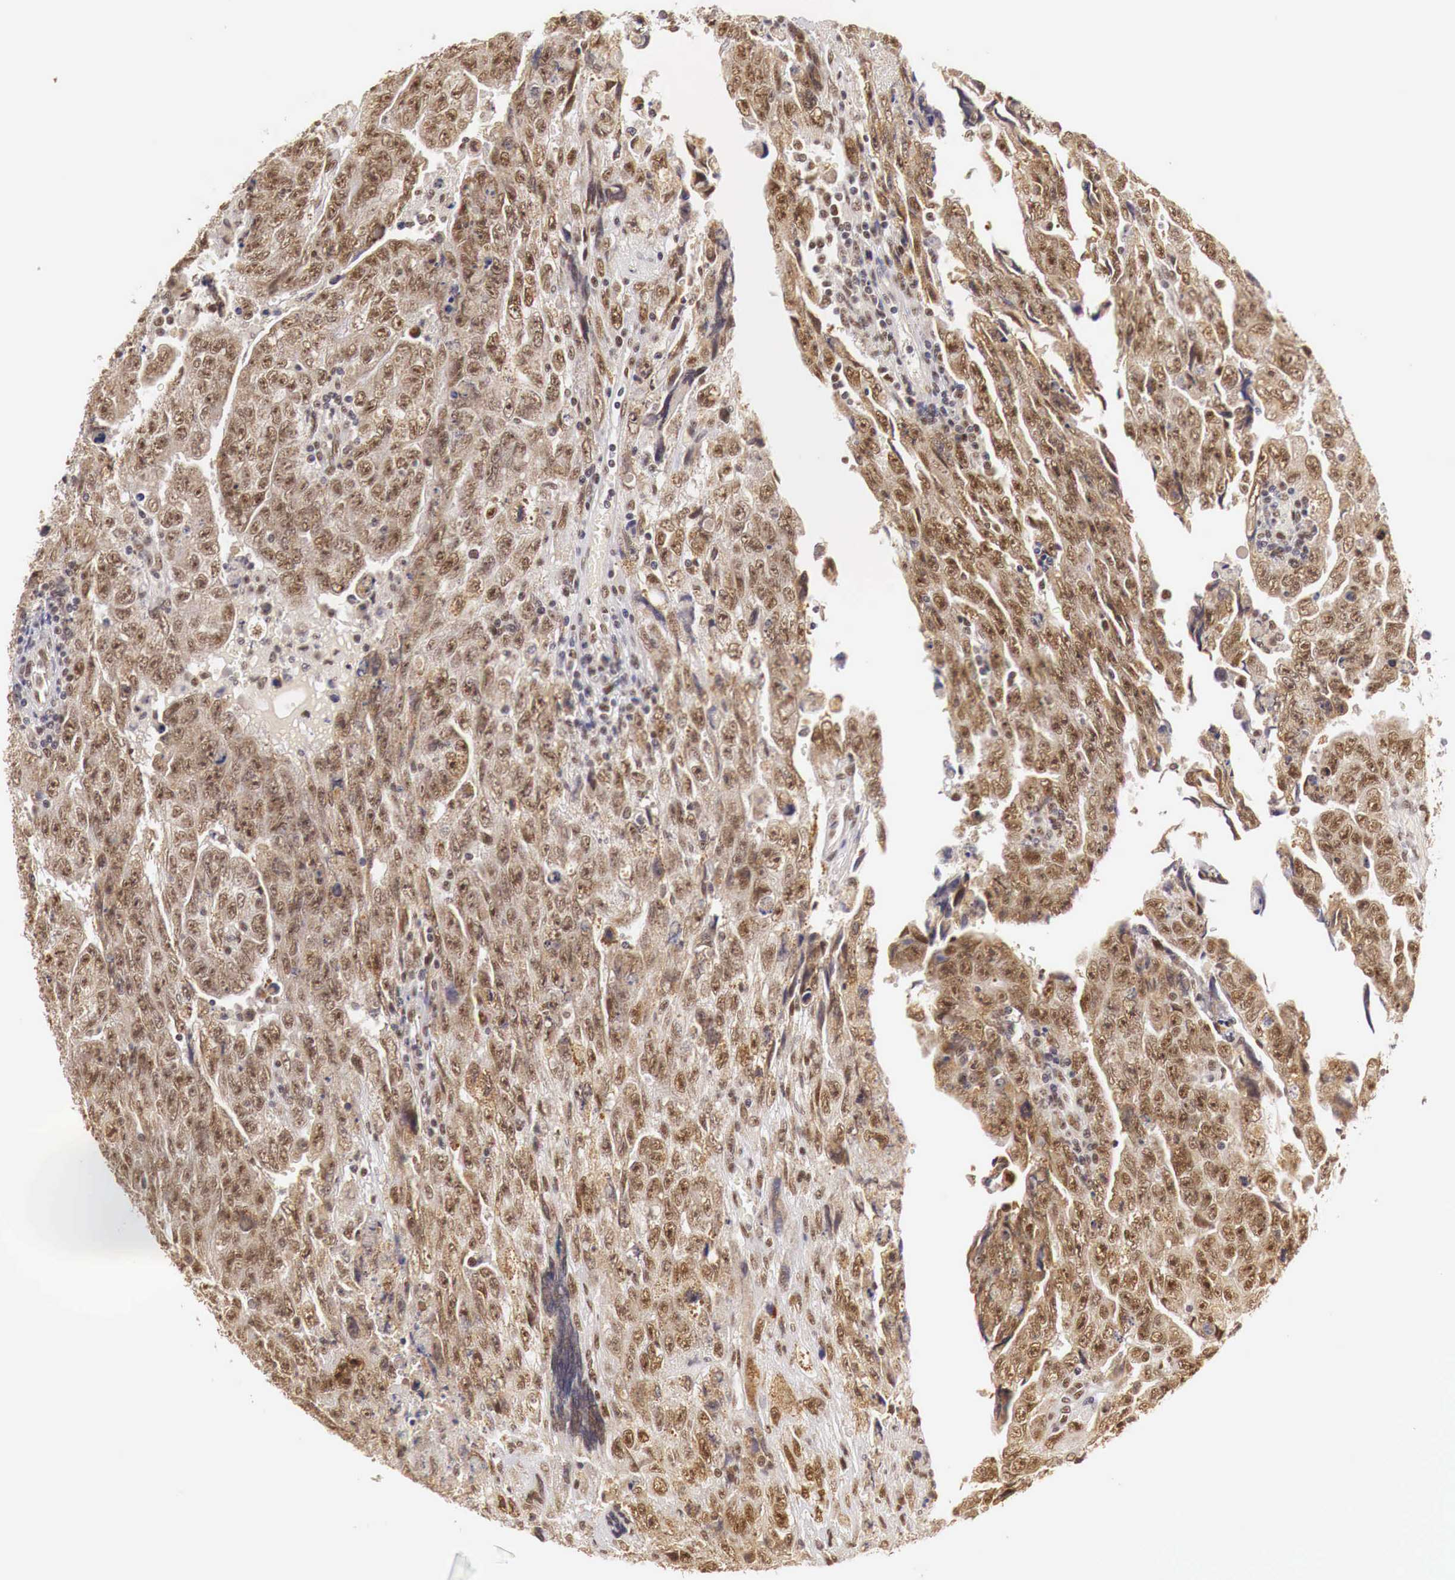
{"staining": {"intensity": "strong", "quantity": ">75%", "location": "cytoplasmic/membranous,nuclear"}, "tissue": "testis cancer", "cell_type": "Tumor cells", "image_type": "cancer", "snomed": [{"axis": "morphology", "description": "Carcinoma, Embryonal, NOS"}, {"axis": "topography", "description": "Testis"}], "caption": "Immunohistochemical staining of testis cancer (embryonal carcinoma) exhibits high levels of strong cytoplasmic/membranous and nuclear protein staining in about >75% of tumor cells.", "gene": "GPKOW", "patient": {"sex": "male", "age": 28}}